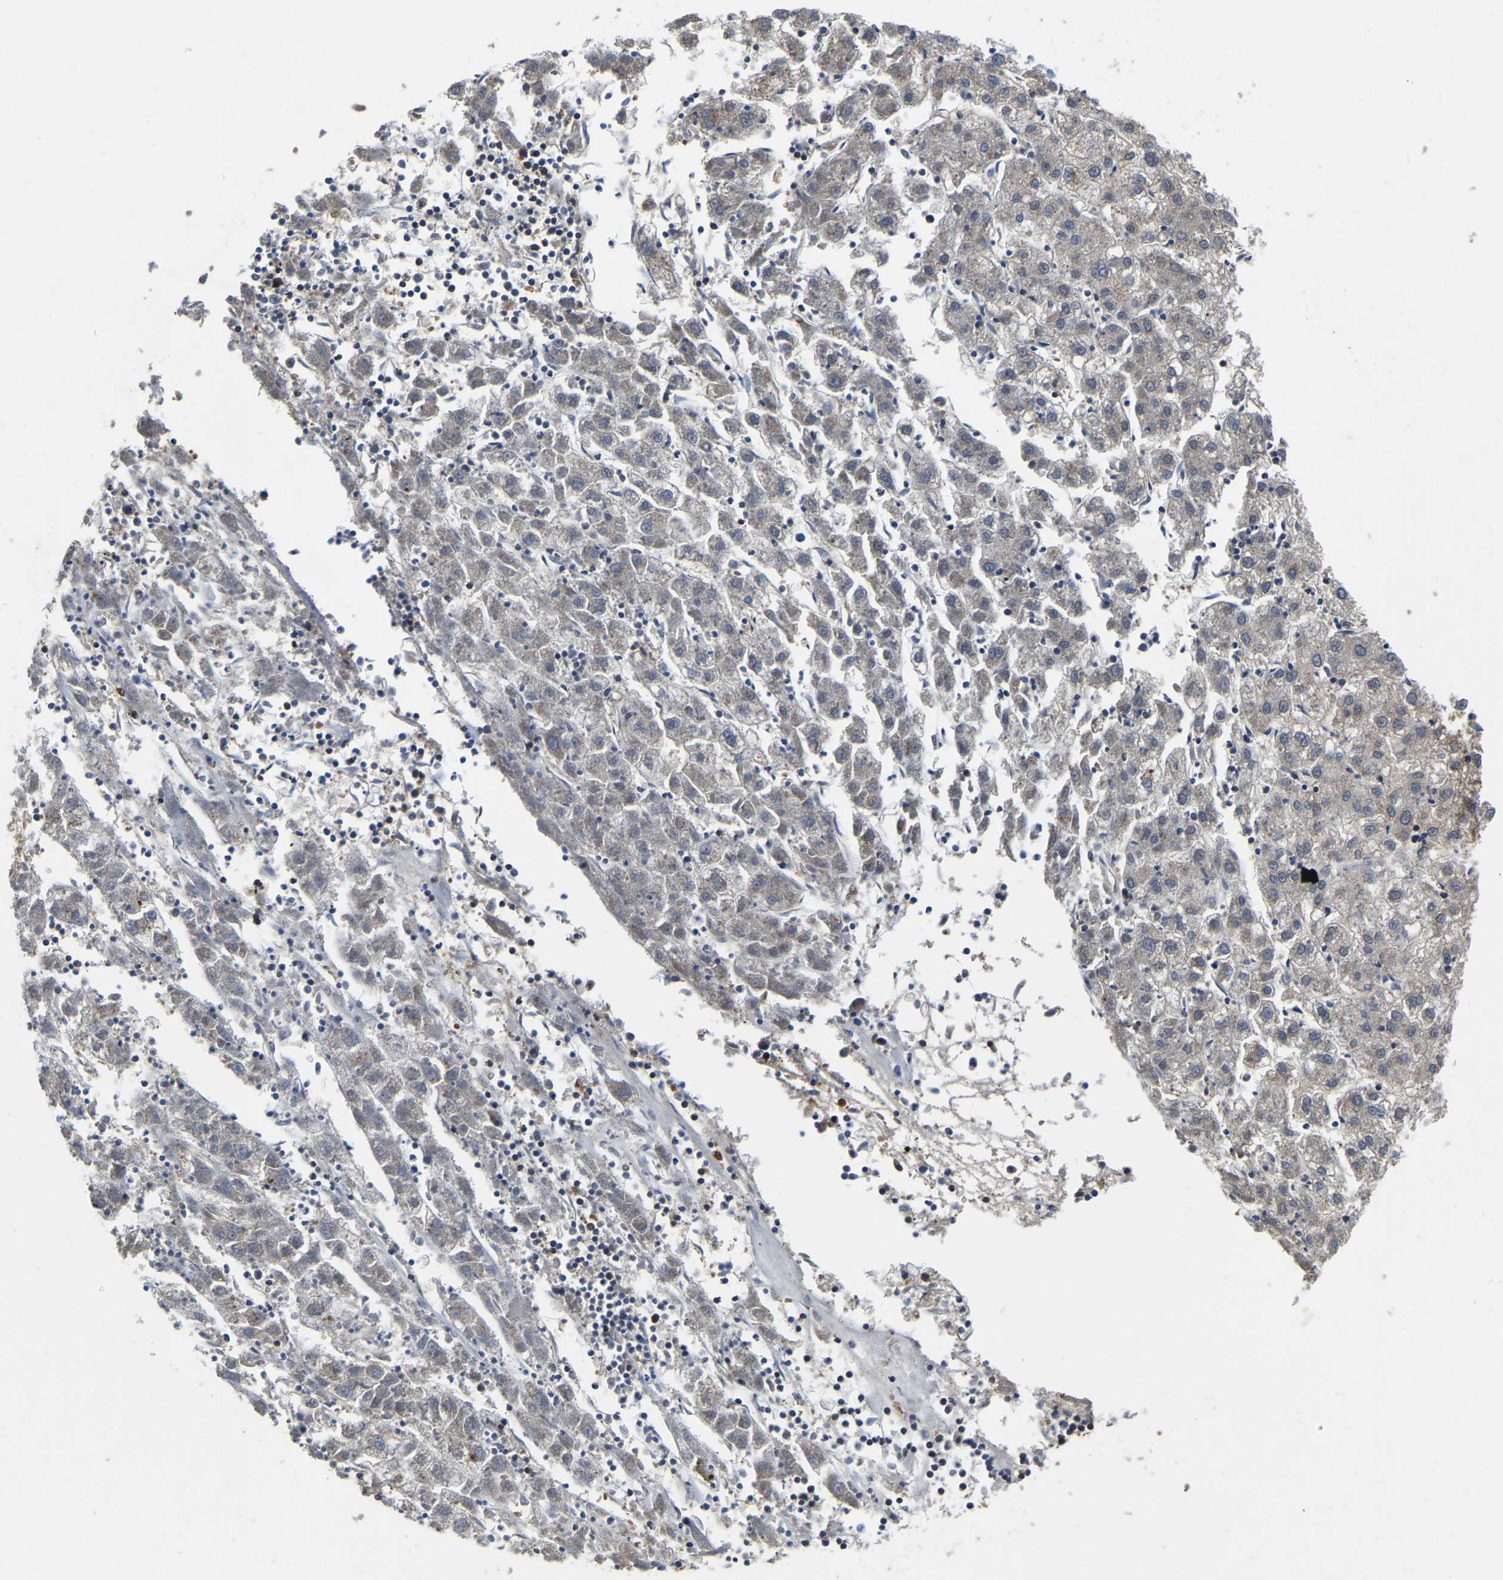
{"staining": {"intensity": "moderate", "quantity": "25%-75%", "location": "cytoplasmic/membranous"}, "tissue": "liver cancer", "cell_type": "Tumor cells", "image_type": "cancer", "snomed": [{"axis": "morphology", "description": "Carcinoma, Hepatocellular, NOS"}, {"axis": "topography", "description": "Liver"}], "caption": "Protein expression analysis of human hepatocellular carcinoma (liver) reveals moderate cytoplasmic/membranous staining in about 25%-75% of tumor cells.", "gene": "GARS1", "patient": {"sex": "male", "age": 72}}